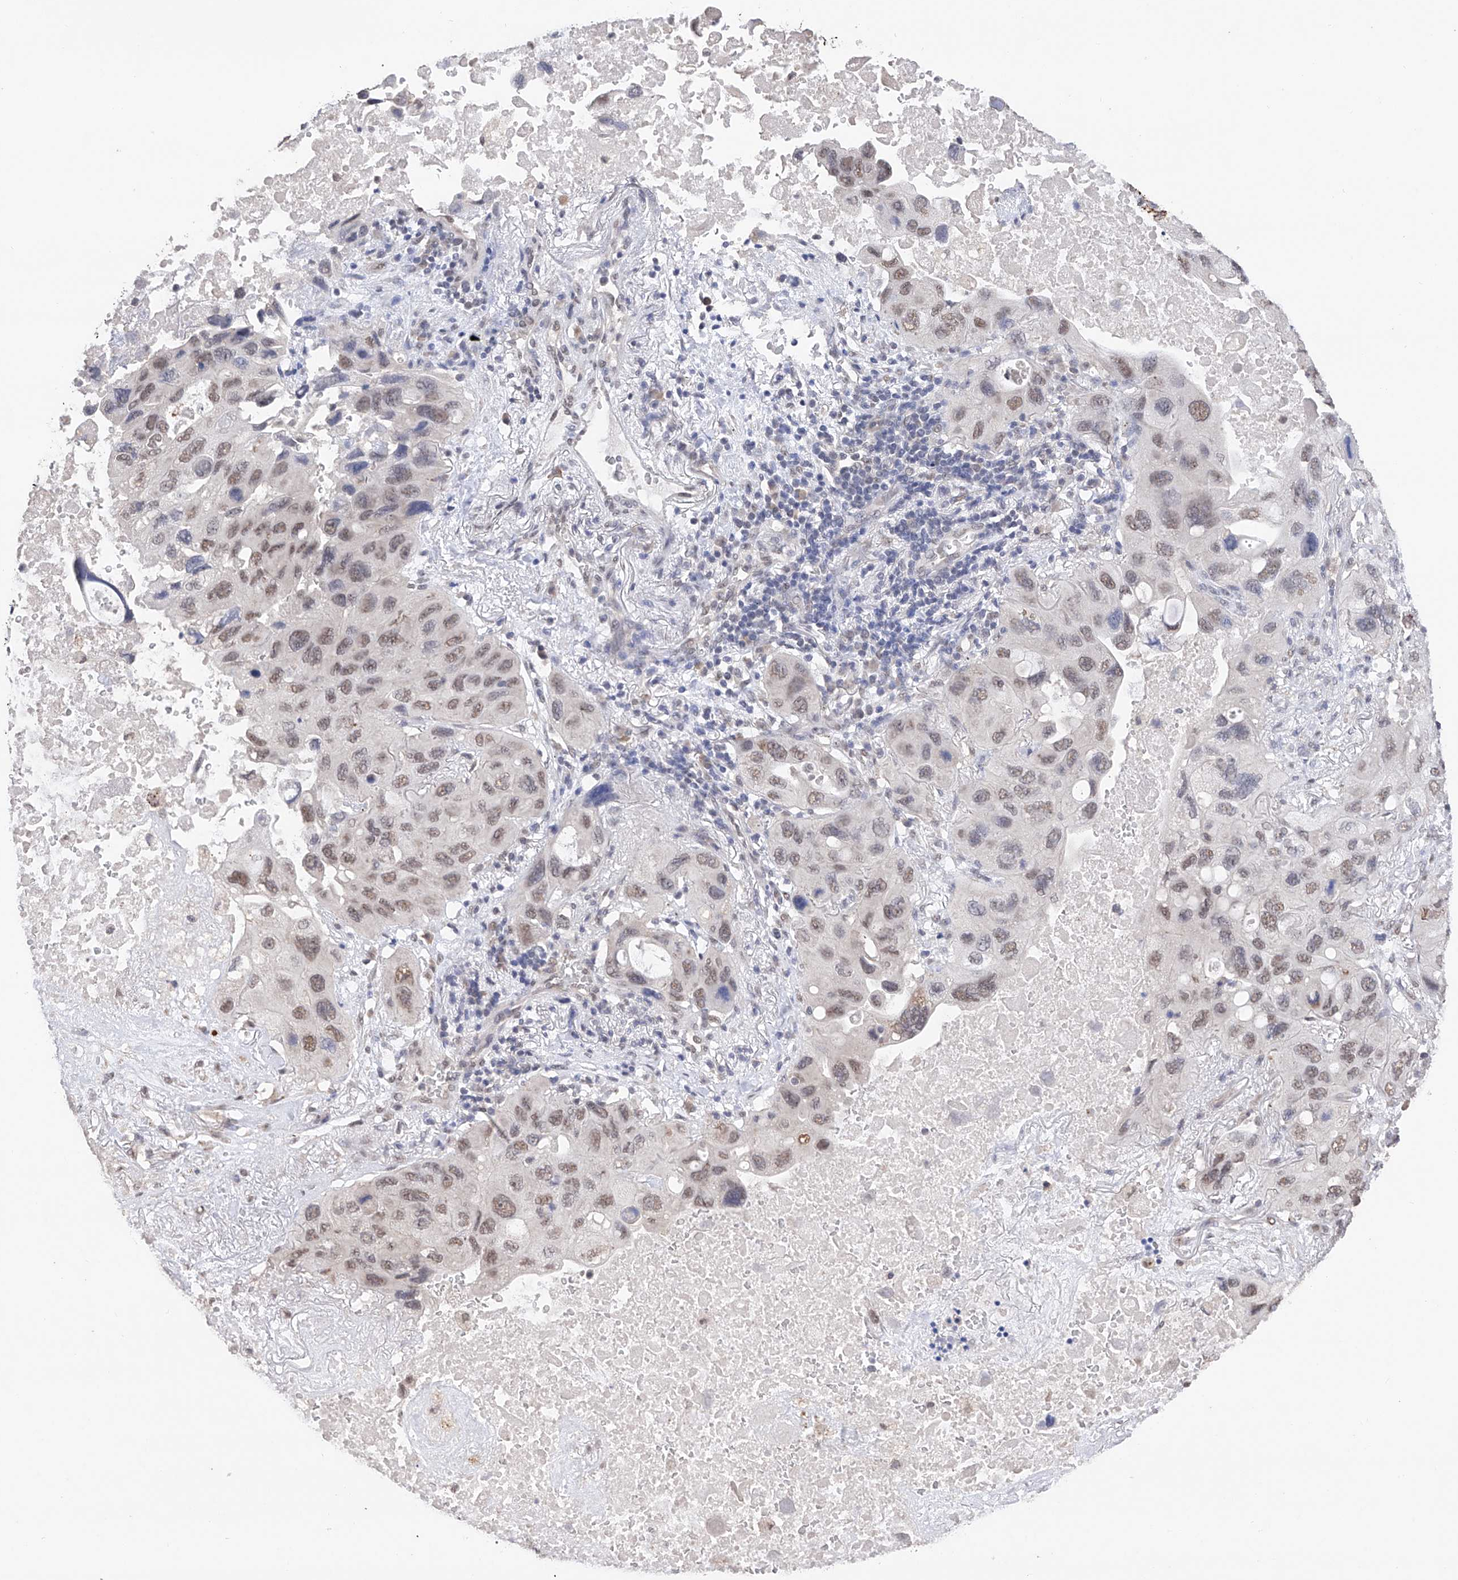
{"staining": {"intensity": "weak", "quantity": ">75%", "location": "nuclear"}, "tissue": "lung cancer", "cell_type": "Tumor cells", "image_type": "cancer", "snomed": [{"axis": "morphology", "description": "Squamous cell carcinoma, NOS"}, {"axis": "topography", "description": "Lung"}], "caption": "Immunohistochemistry (IHC) (DAB) staining of squamous cell carcinoma (lung) exhibits weak nuclear protein staining in approximately >75% of tumor cells. (DAB (3,3'-diaminobenzidine) IHC, brown staining for protein, blue staining for nuclei).", "gene": "DMAP1", "patient": {"sex": "female", "age": 73}}